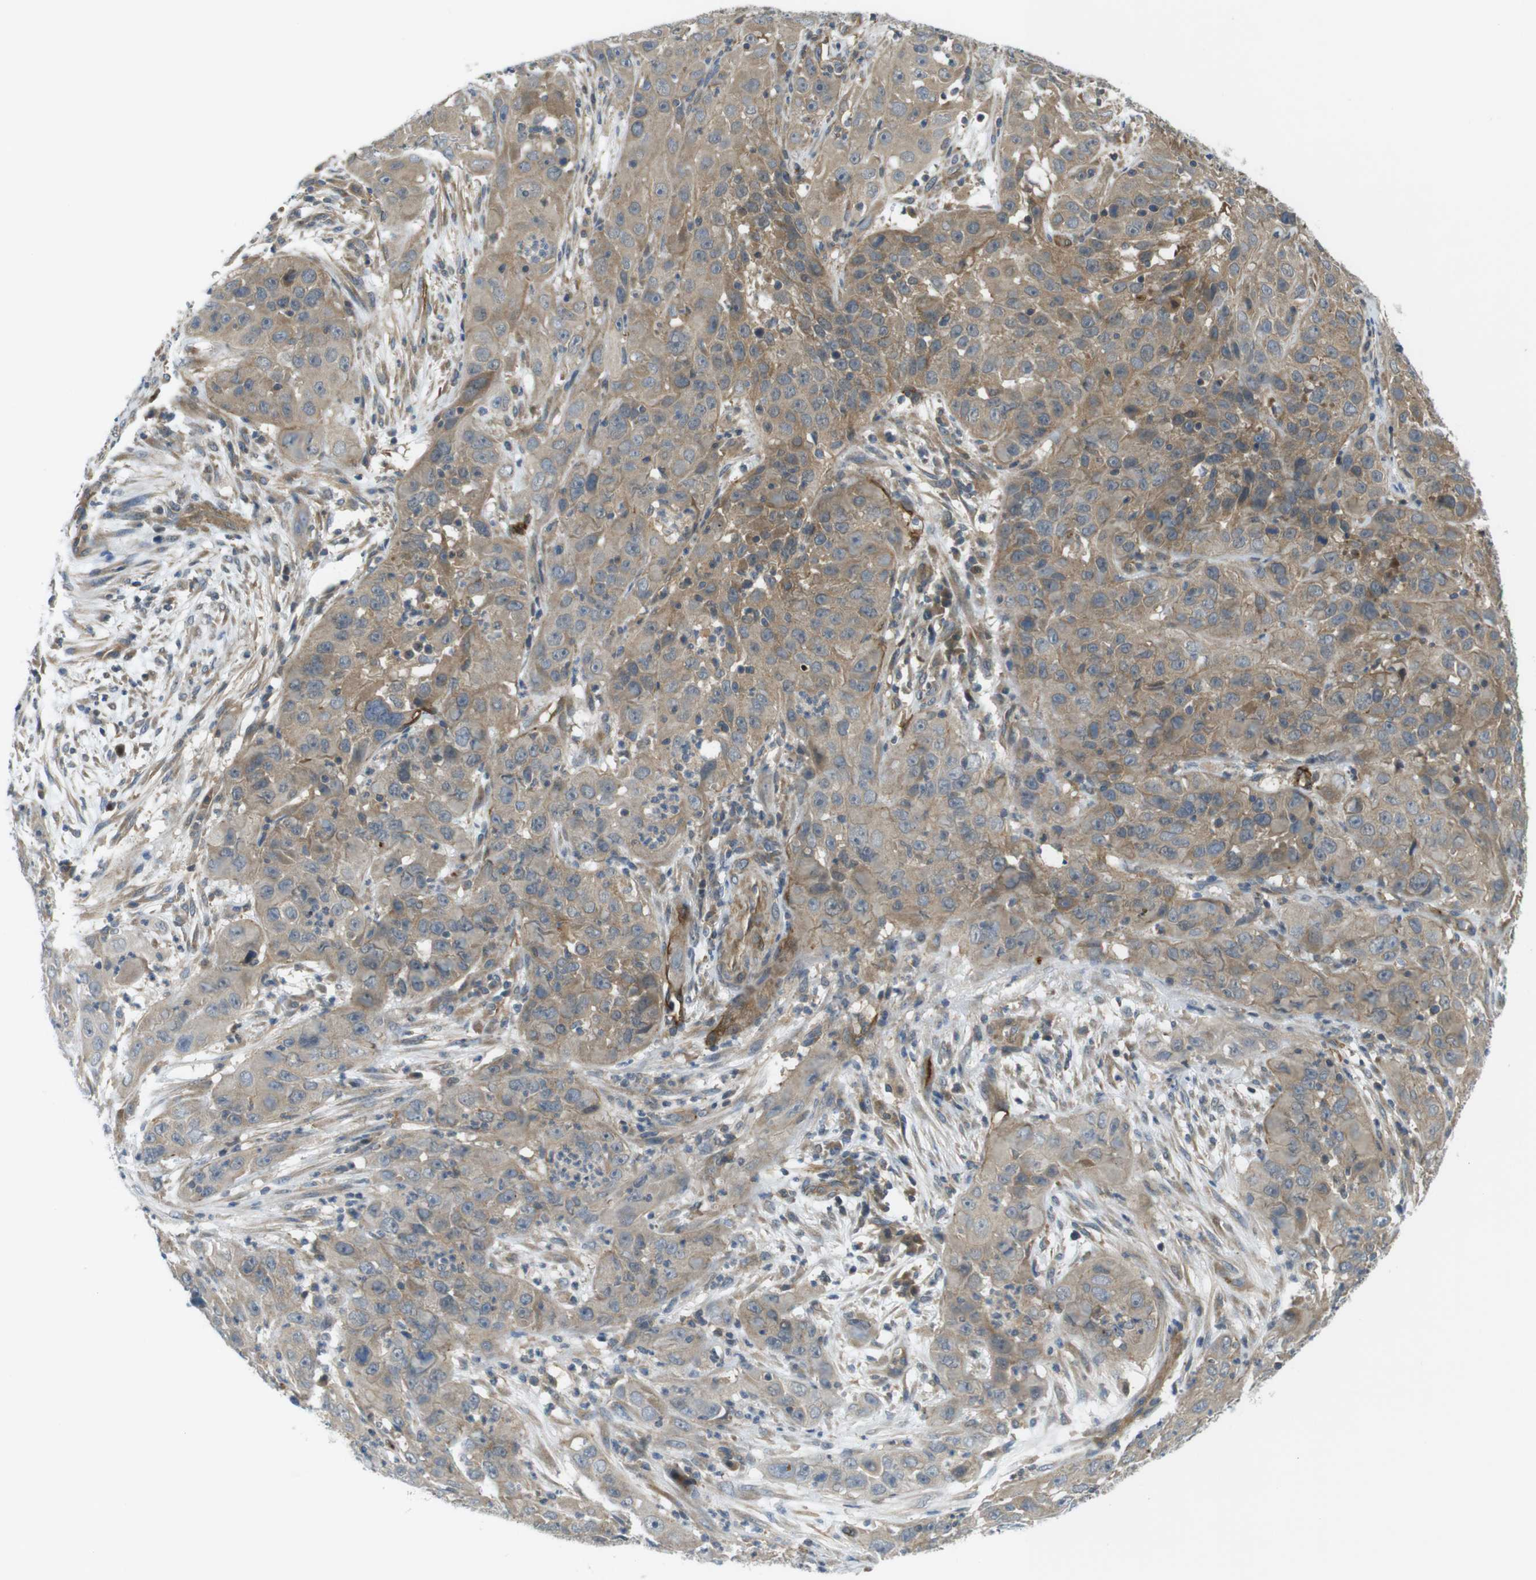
{"staining": {"intensity": "moderate", "quantity": ">75%", "location": "cytoplasmic/membranous"}, "tissue": "cervical cancer", "cell_type": "Tumor cells", "image_type": "cancer", "snomed": [{"axis": "morphology", "description": "Squamous cell carcinoma, NOS"}, {"axis": "topography", "description": "Cervix"}], "caption": "The histopathology image exhibits a brown stain indicating the presence of a protein in the cytoplasmic/membranous of tumor cells in squamous cell carcinoma (cervical).", "gene": "TSC1", "patient": {"sex": "female", "age": 32}}